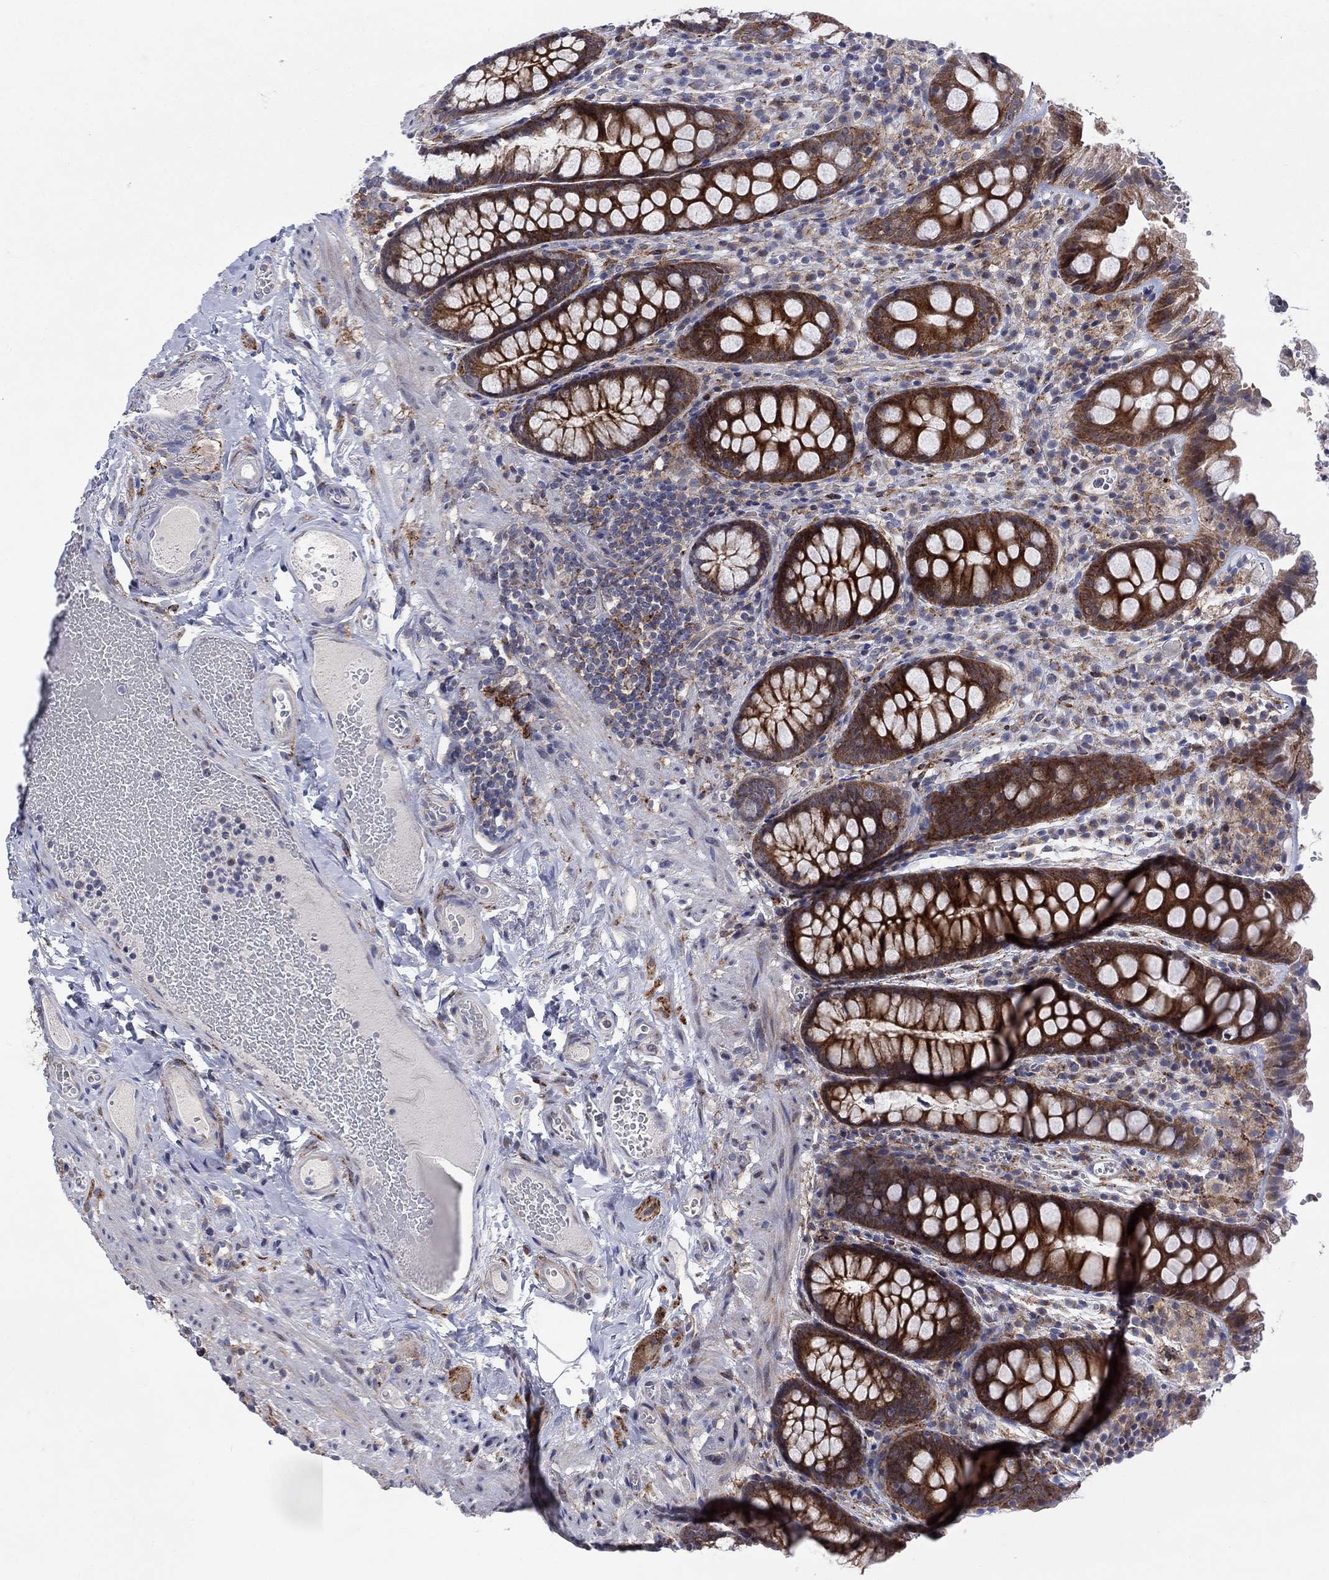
{"staining": {"intensity": "negative", "quantity": "none", "location": "none"}, "tissue": "colon", "cell_type": "Endothelial cells", "image_type": "normal", "snomed": [{"axis": "morphology", "description": "Normal tissue, NOS"}, {"axis": "topography", "description": "Colon"}], "caption": "Micrograph shows no significant protein expression in endothelial cells of normal colon.", "gene": "SLC35F2", "patient": {"sex": "female", "age": 86}}